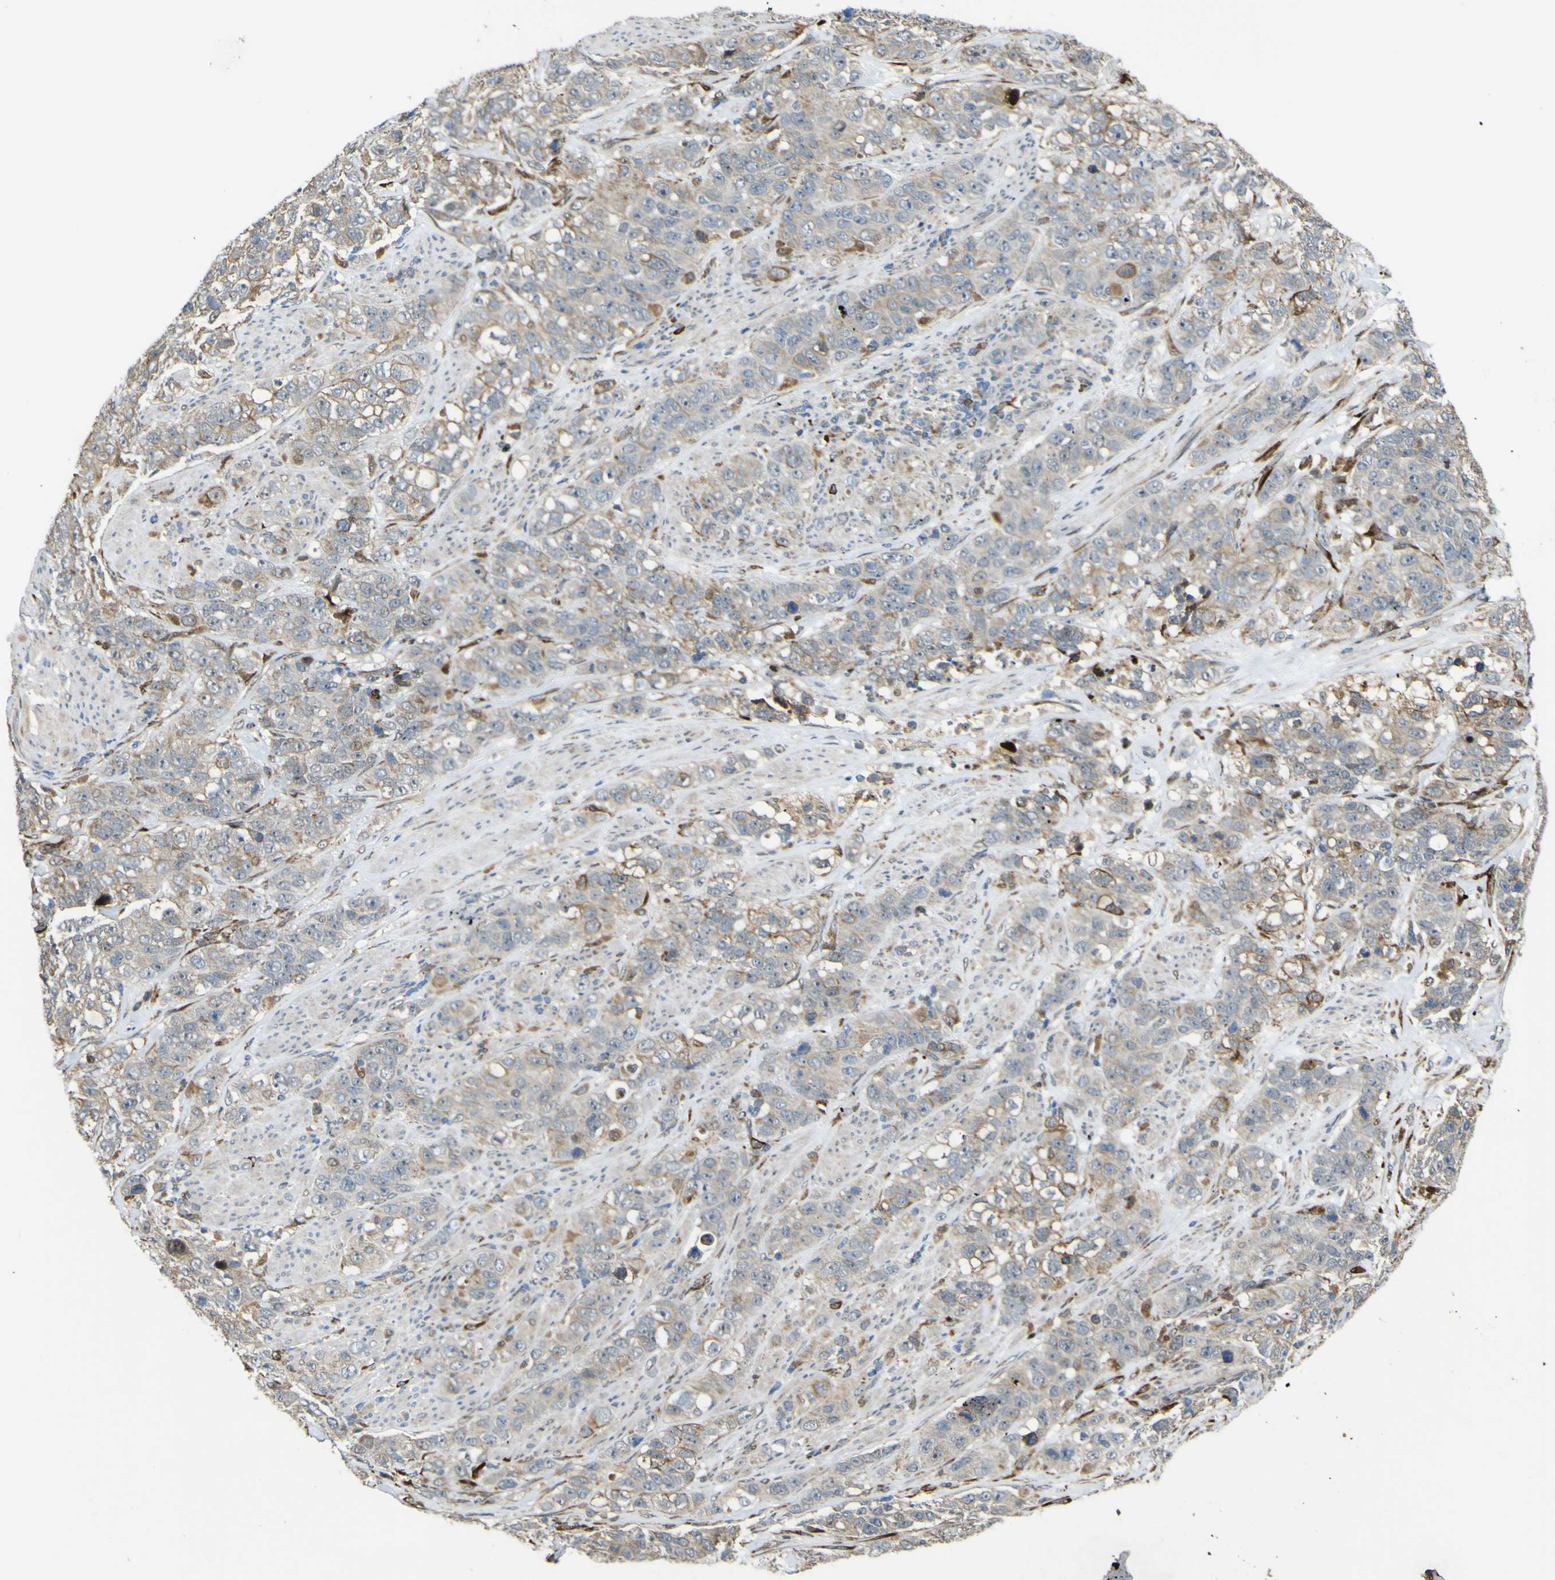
{"staining": {"intensity": "weak", "quantity": ">75%", "location": "cytoplasmic/membranous"}, "tissue": "stomach cancer", "cell_type": "Tumor cells", "image_type": "cancer", "snomed": [{"axis": "morphology", "description": "Adenocarcinoma, NOS"}, {"axis": "topography", "description": "Stomach"}], "caption": "The immunohistochemical stain highlights weak cytoplasmic/membranous expression in tumor cells of stomach cancer (adenocarcinoma) tissue.", "gene": "LBHD1", "patient": {"sex": "male", "age": 48}}